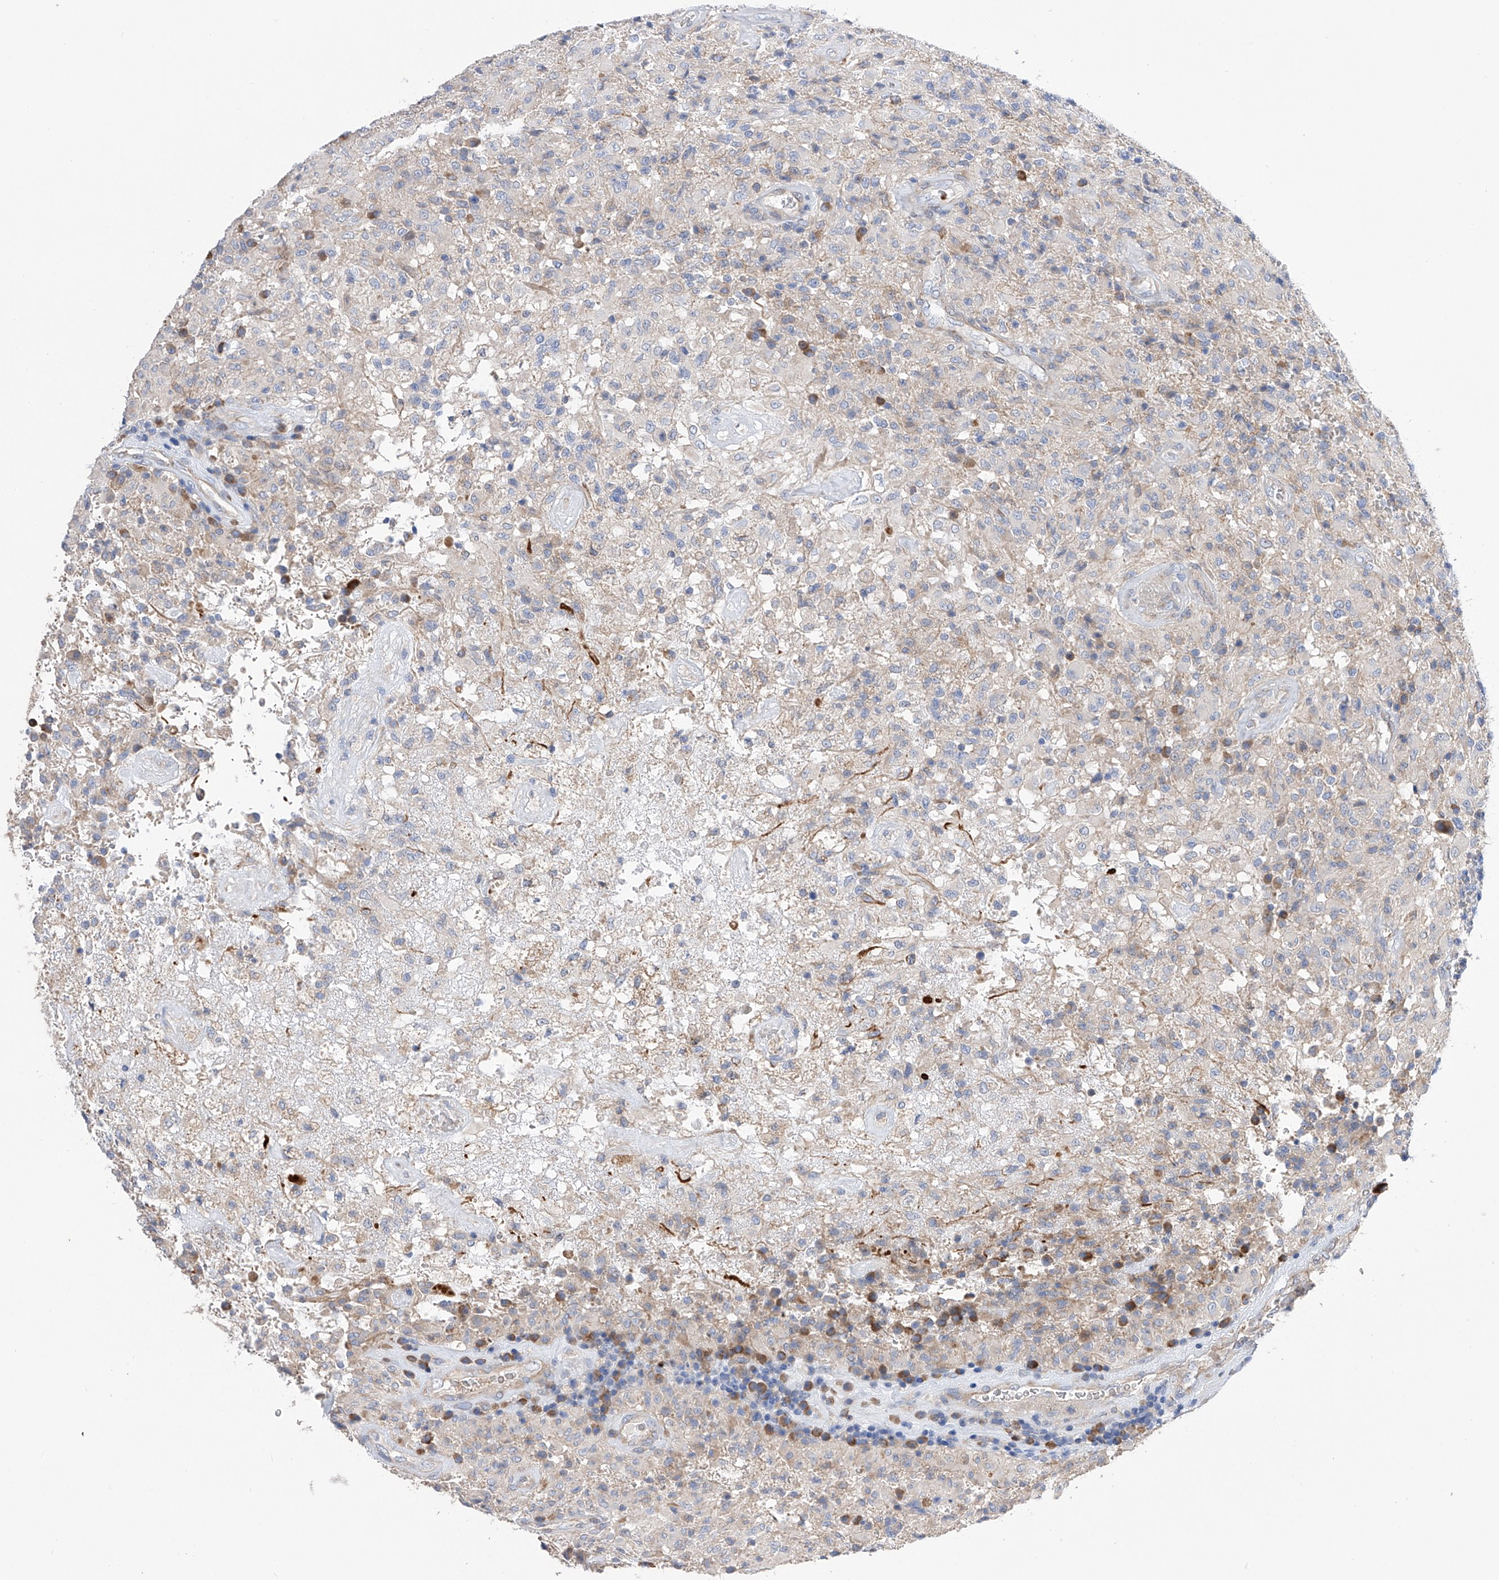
{"staining": {"intensity": "negative", "quantity": "none", "location": "none"}, "tissue": "glioma", "cell_type": "Tumor cells", "image_type": "cancer", "snomed": [{"axis": "morphology", "description": "Glioma, malignant, High grade"}, {"axis": "topography", "description": "Brain"}], "caption": "Immunohistochemistry (IHC) micrograph of glioma stained for a protein (brown), which exhibits no expression in tumor cells.", "gene": "NFATC4", "patient": {"sex": "female", "age": 57}}